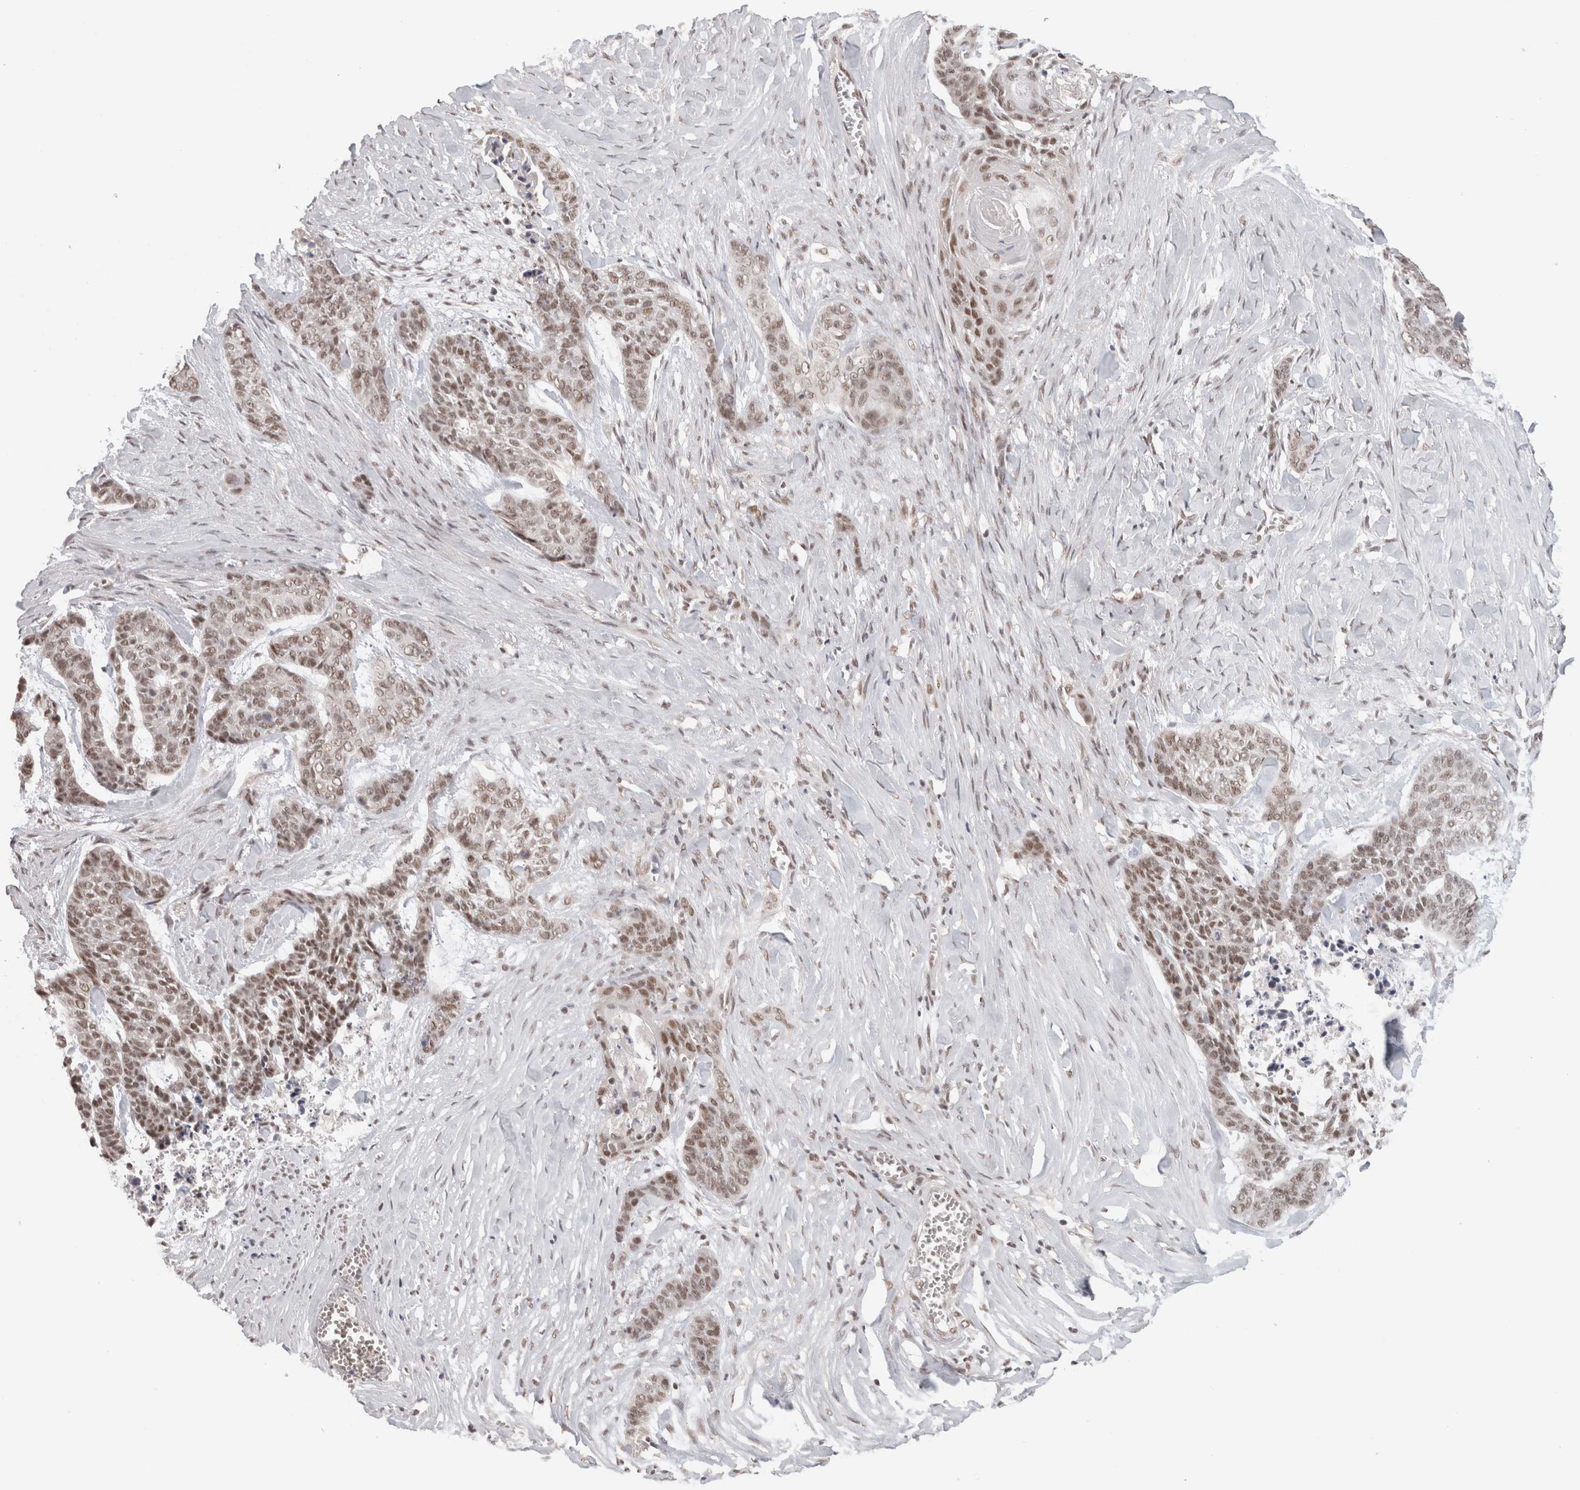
{"staining": {"intensity": "weak", "quantity": ">75%", "location": "nuclear"}, "tissue": "skin cancer", "cell_type": "Tumor cells", "image_type": "cancer", "snomed": [{"axis": "morphology", "description": "Basal cell carcinoma"}, {"axis": "topography", "description": "Skin"}], "caption": "DAB immunohistochemical staining of basal cell carcinoma (skin) shows weak nuclear protein positivity in approximately >75% of tumor cells.", "gene": "ZNF830", "patient": {"sex": "female", "age": 64}}